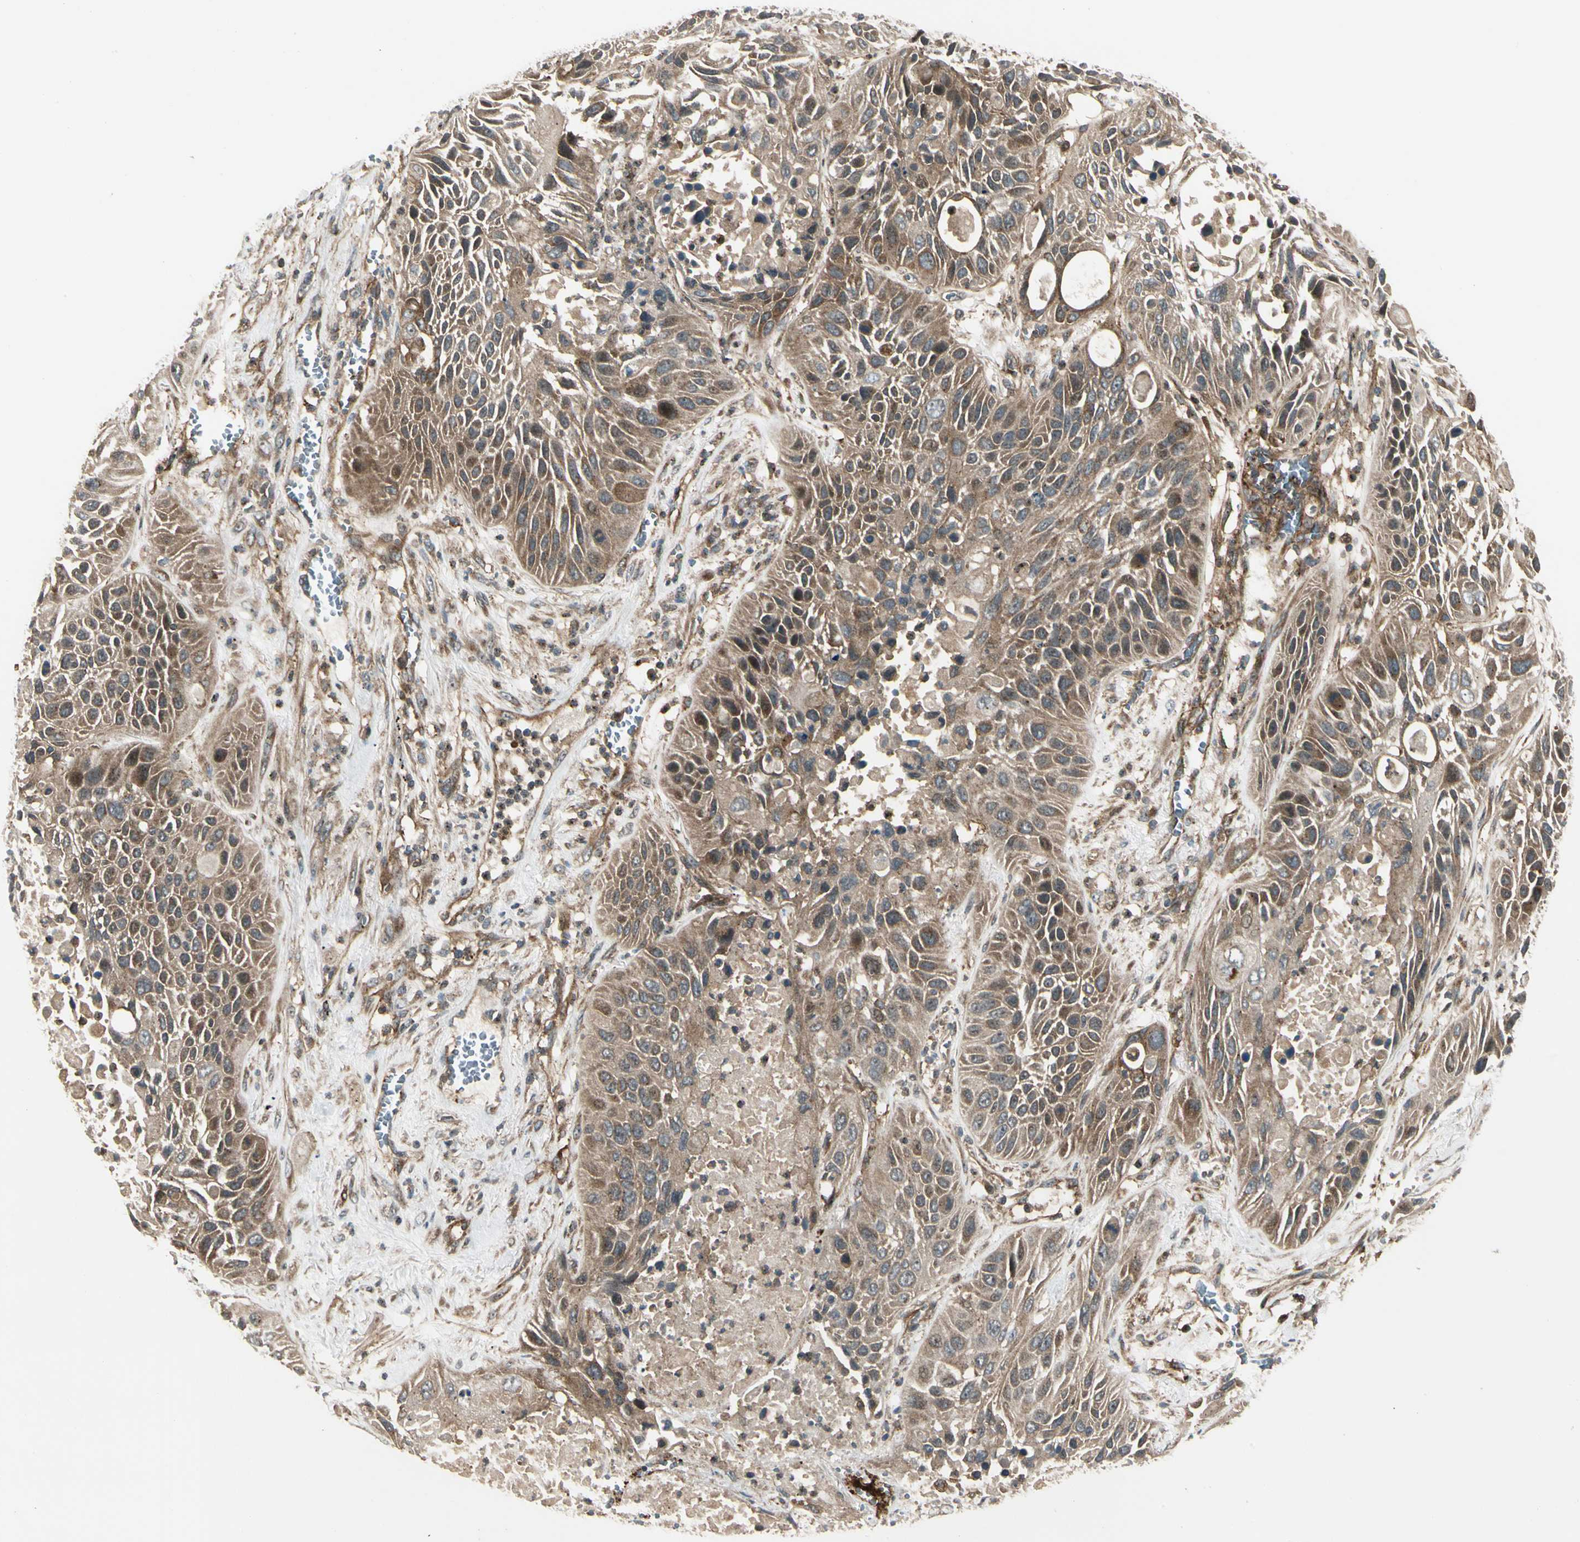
{"staining": {"intensity": "moderate", "quantity": ">75%", "location": "cytoplasmic/membranous"}, "tissue": "lung cancer", "cell_type": "Tumor cells", "image_type": "cancer", "snomed": [{"axis": "morphology", "description": "Squamous cell carcinoma, NOS"}, {"axis": "topography", "description": "Lung"}], "caption": "Immunohistochemistry of human lung squamous cell carcinoma displays medium levels of moderate cytoplasmic/membranous staining in approximately >75% of tumor cells. (DAB (3,3'-diaminobenzidine) IHC with brightfield microscopy, high magnification).", "gene": "FKBP15", "patient": {"sex": "female", "age": 76}}